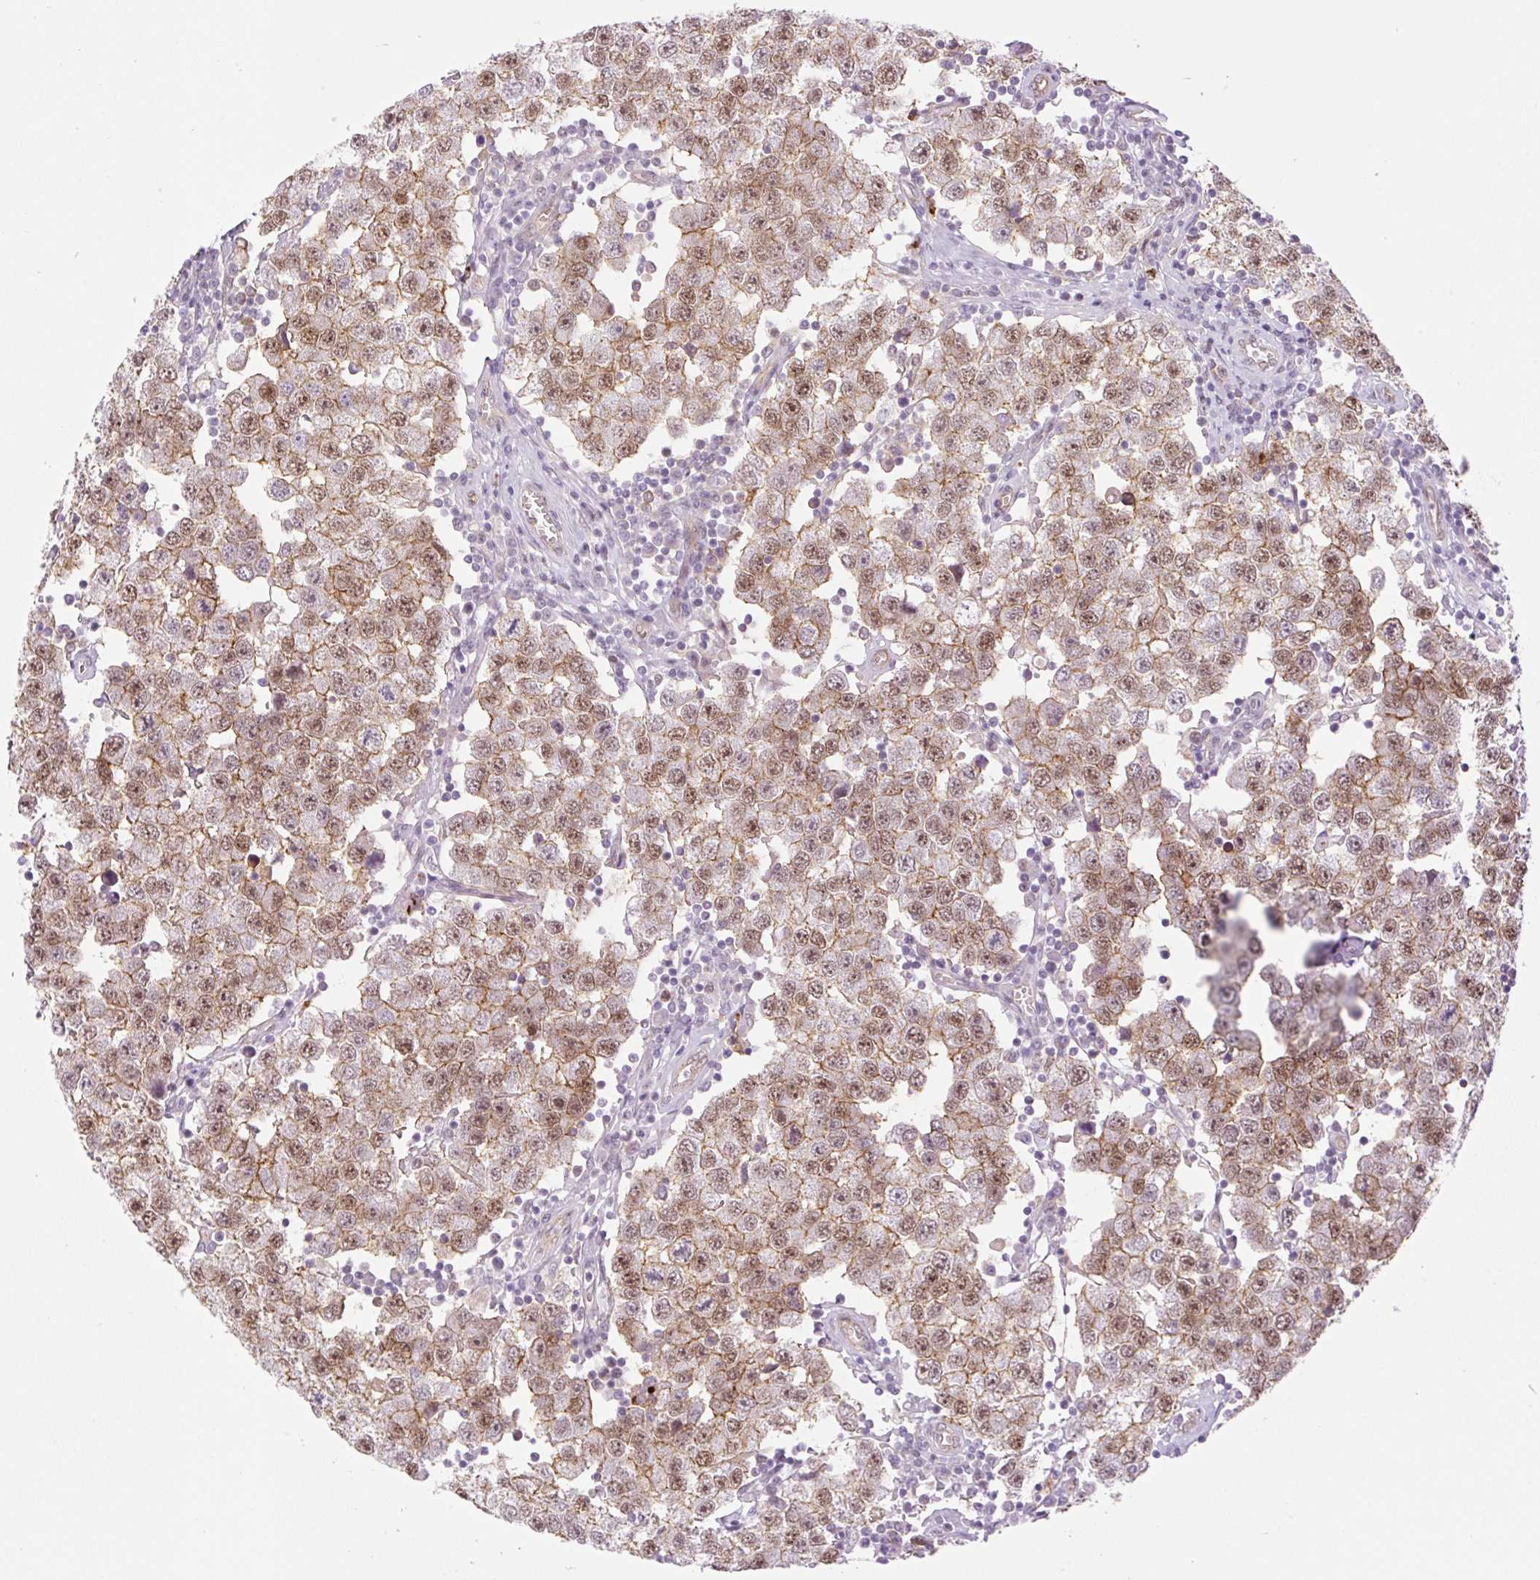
{"staining": {"intensity": "moderate", "quantity": ">75%", "location": "cytoplasmic/membranous,nuclear"}, "tissue": "testis cancer", "cell_type": "Tumor cells", "image_type": "cancer", "snomed": [{"axis": "morphology", "description": "Seminoma, NOS"}, {"axis": "topography", "description": "Testis"}], "caption": "Testis seminoma tissue displays moderate cytoplasmic/membranous and nuclear positivity in about >75% of tumor cells, visualized by immunohistochemistry.", "gene": "PALM3", "patient": {"sex": "male", "age": 34}}